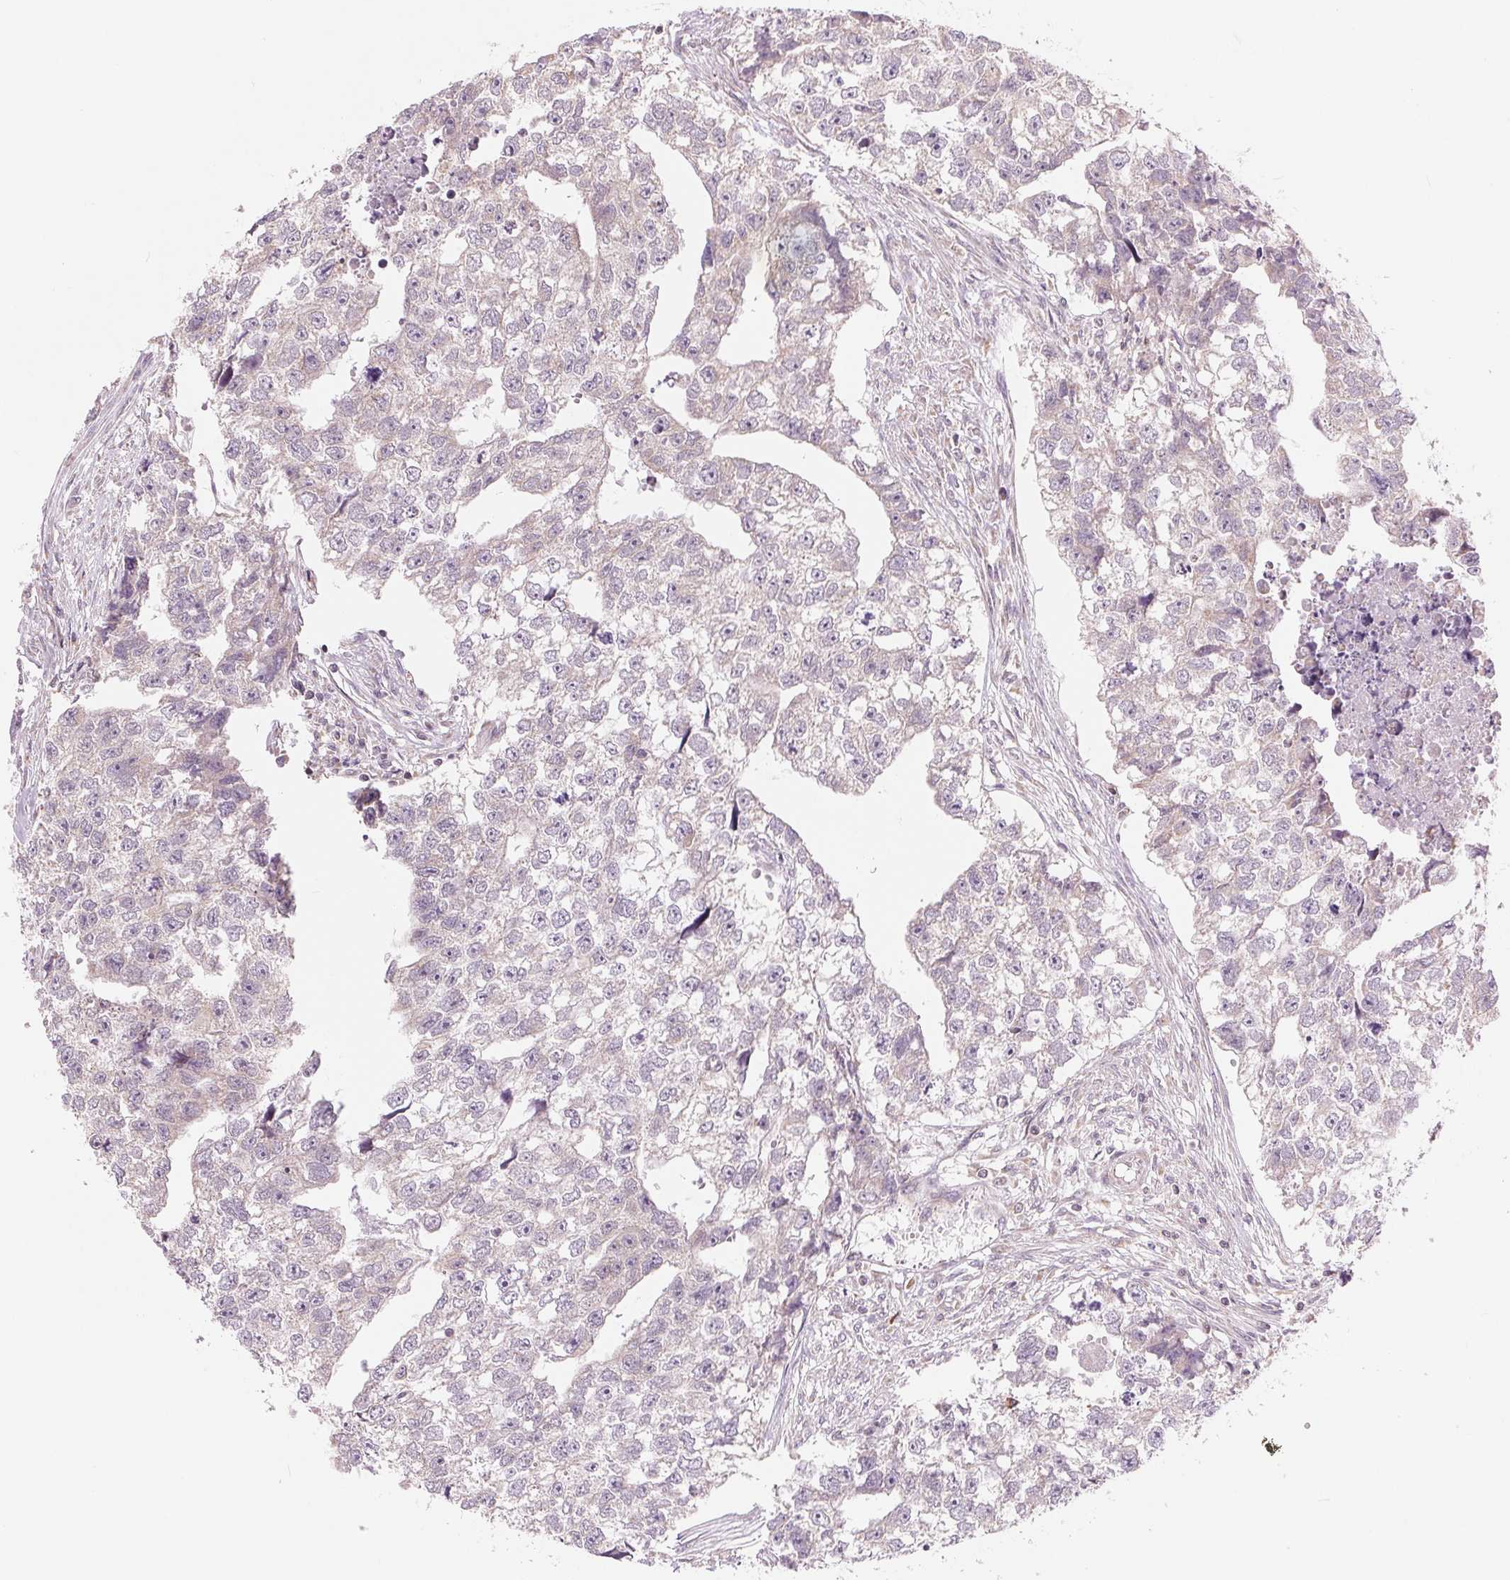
{"staining": {"intensity": "negative", "quantity": "none", "location": "none"}, "tissue": "testis cancer", "cell_type": "Tumor cells", "image_type": "cancer", "snomed": [{"axis": "morphology", "description": "Carcinoma, Embryonal, NOS"}, {"axis": "morphology", "description": "Teratoma, malignant, NOS"}, {"axis": "topography", "description": "Testis"}], "caption": "Human malignant teratoma (testis) stained for a protein using IHC shows no expression in tumor cells.", "gene": "TECR", "patient": {"sex": "male", "age": 44}}